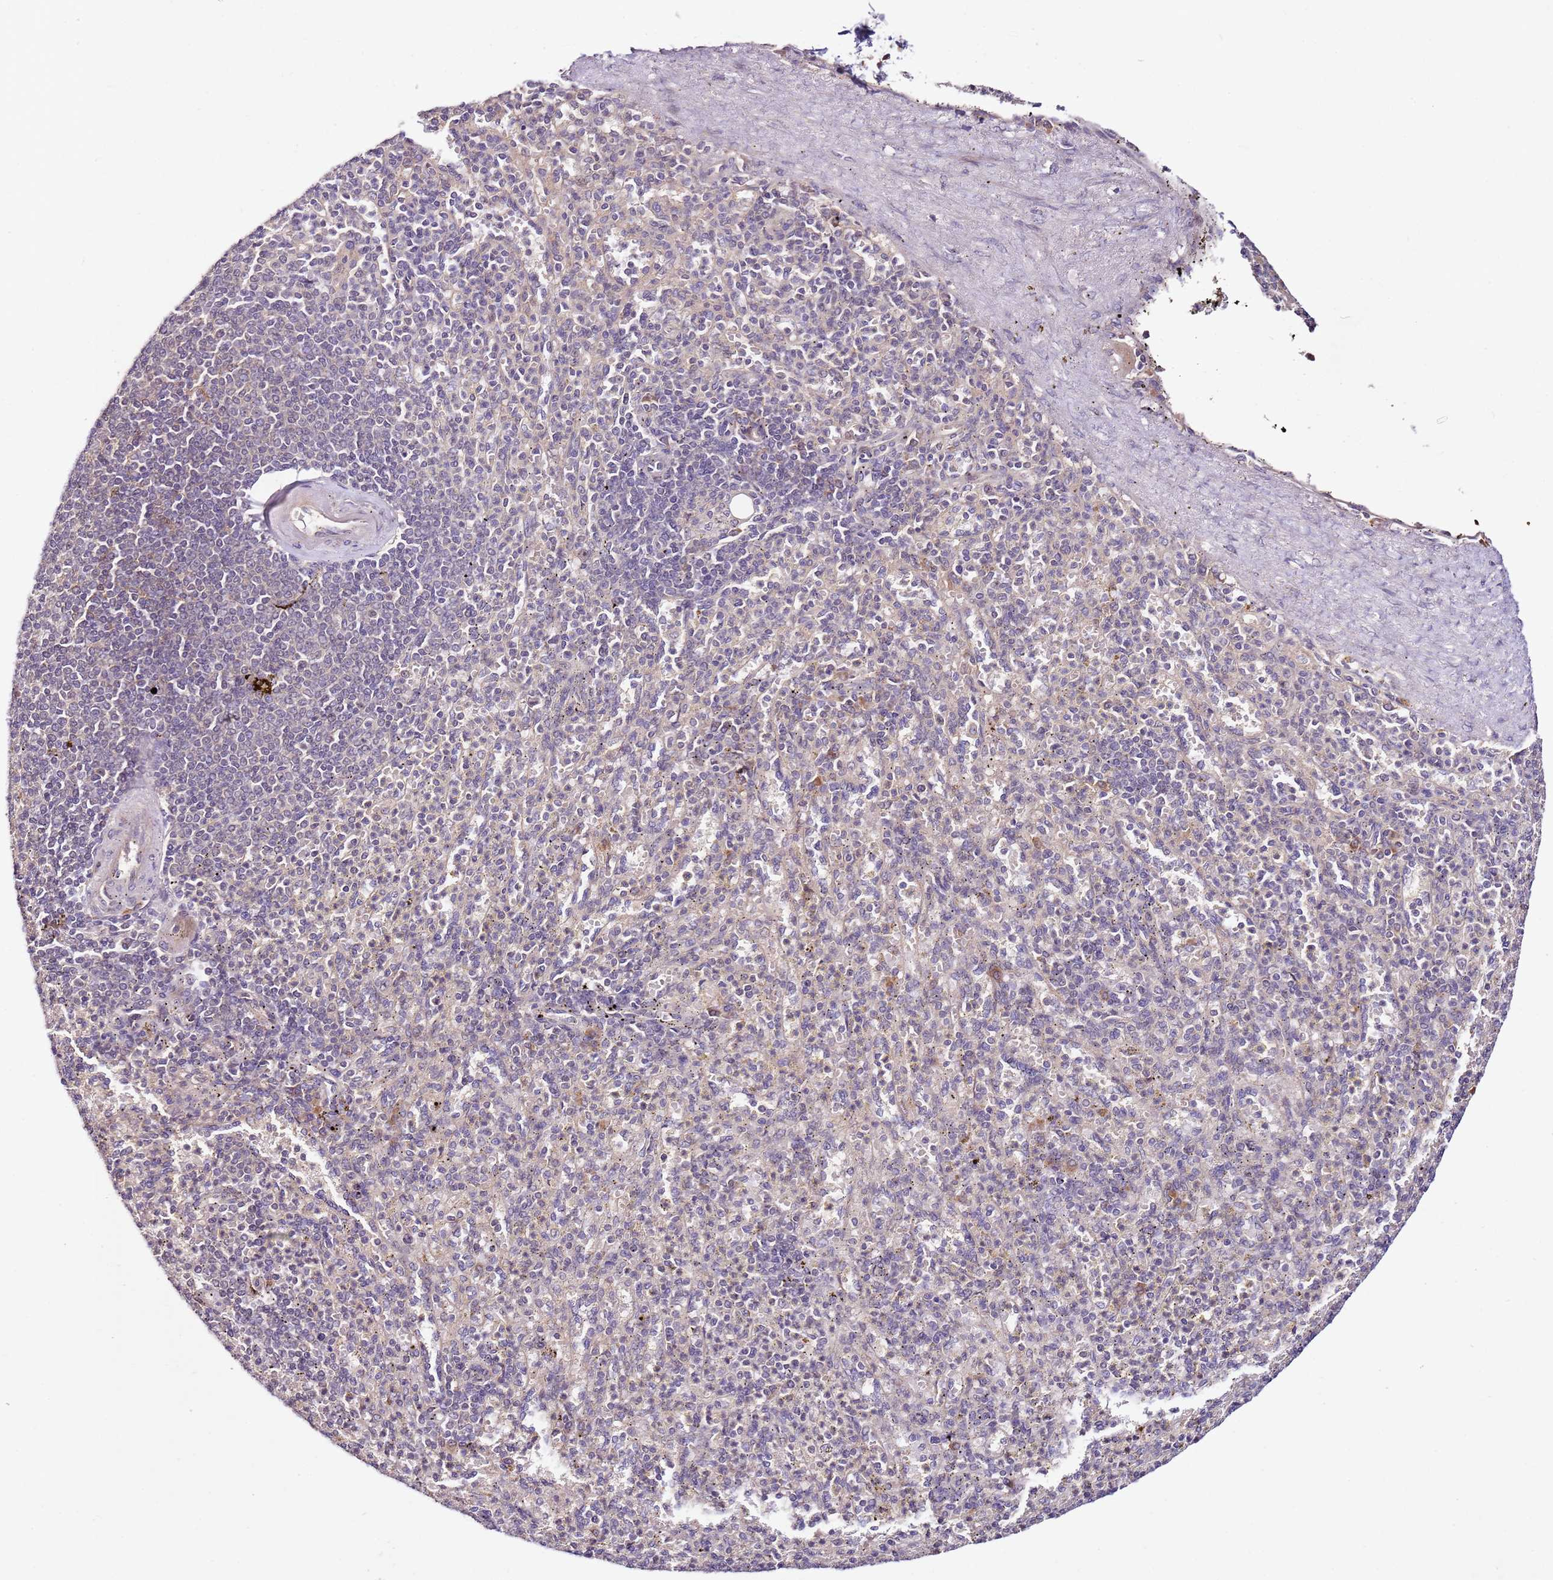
{"staining": {"intensity": "negative", "quantity": "none", "location": "none"}, "tissue": "spleen", "cell_type": "Cells in red pulp", "image_type": "normal", "snomed": [{"axis": "morphology", "description": "Normal tissue, NOS"}, {"axis": "topography", "description": "Spleen"}], "caption": "Immunohistochemical staining of benign spleen displays no significant expression in cells in red pulp. The staining was performed using DAB to visualize the protein expression in brown, while the nuclei were stained in blue with hematoxylin (Magnification: 20x).", "gene": "DDX27", "patient": {"sex": "female", "age": 74}}